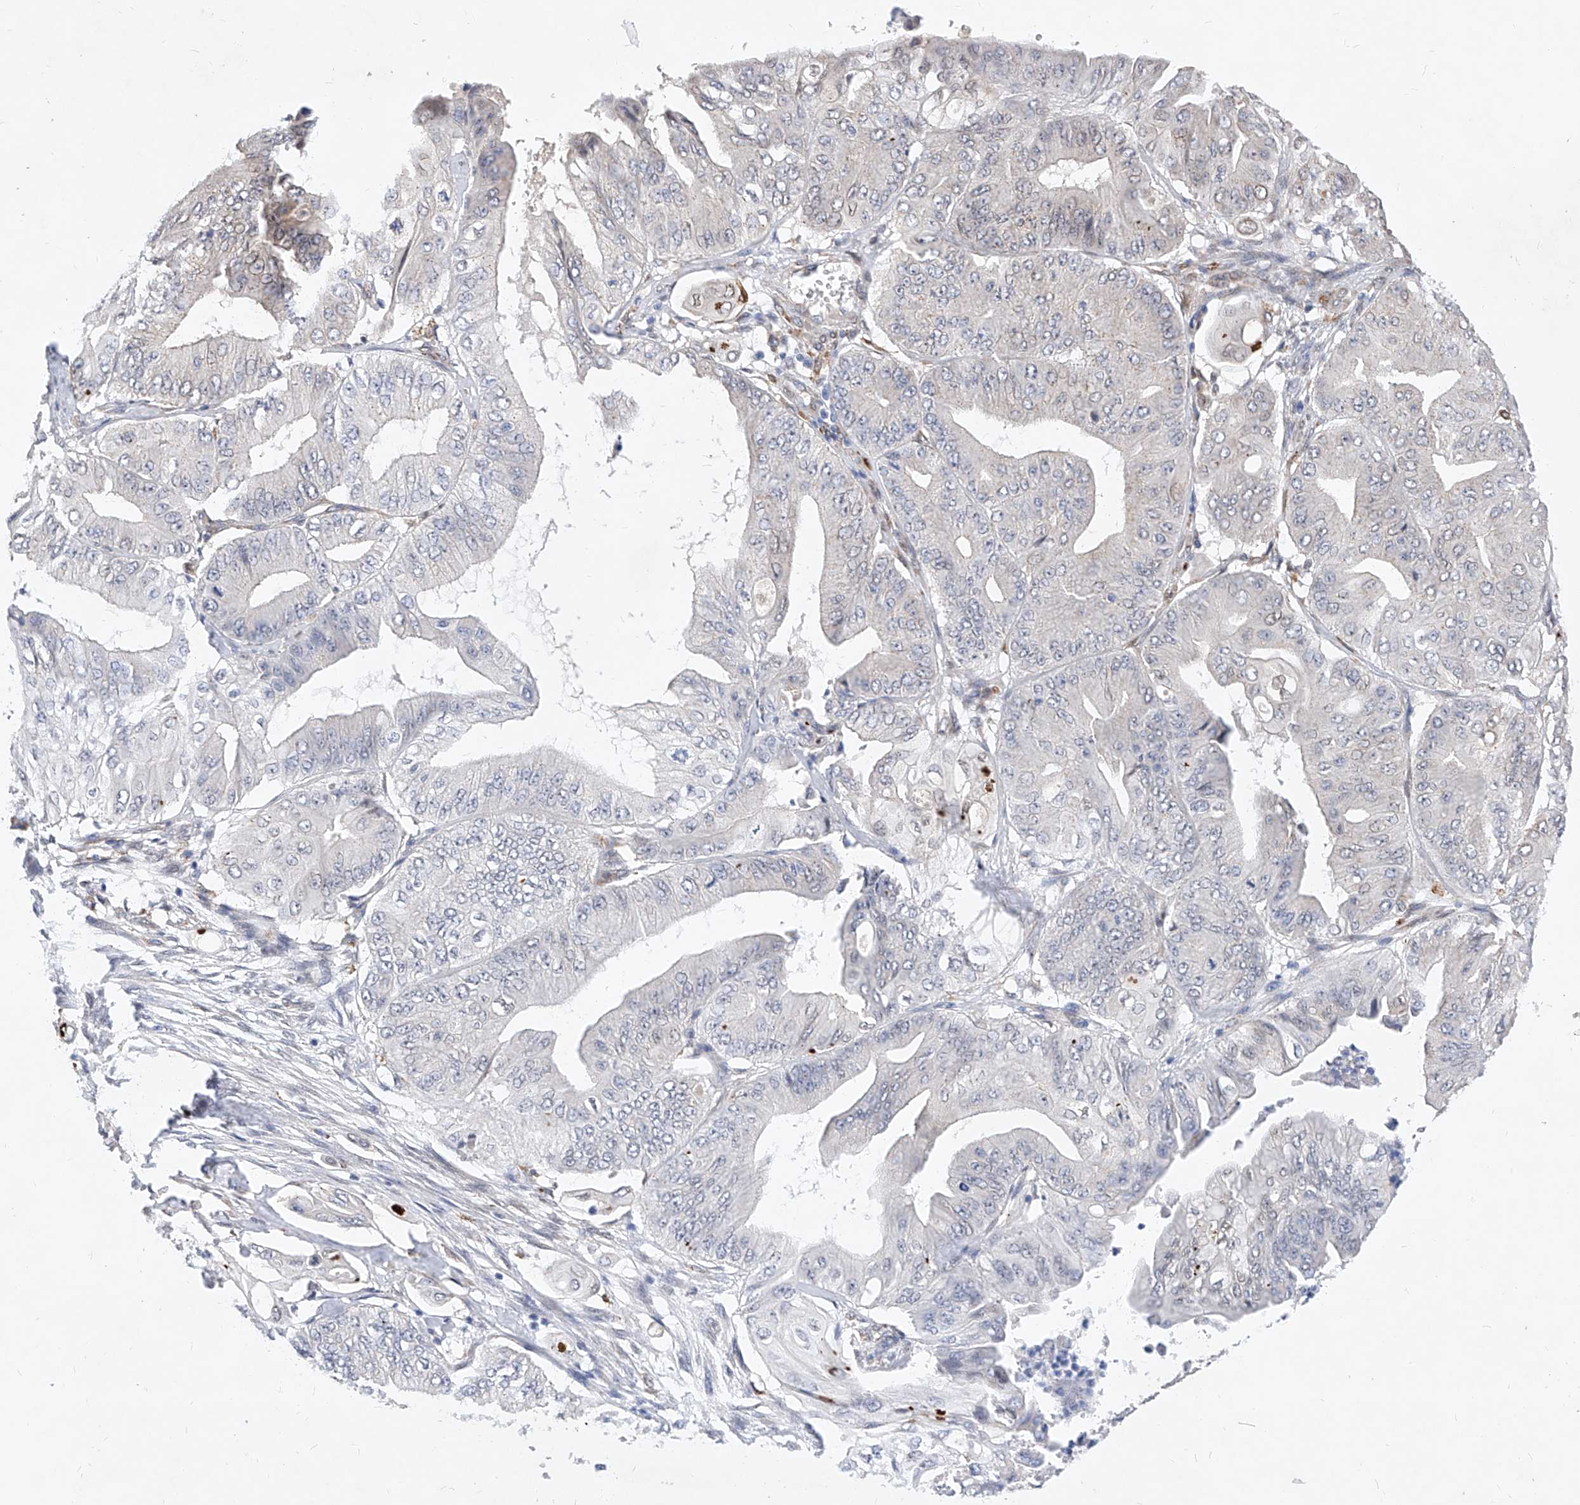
{"staining": {"intensity": "weak", "quantity": "<25%", "location": "cytoplasmic/membranous,nuclear"}, "tissue": "pancreatic cancer", "cell_type": "Tumor cells", "image_type": "cancer", "snomed": [{"axis": "morphology", "description": "Adenocarcinoma, NOS"}, {"axis": "topography", "description": "Pancreas"}], "caption": "DAB (3,3'-diaminobenzidine) immunohistochemical staining of human adenocarcinoma (pancreatic) displays no significant positivity in tumor cells.", "gene": "MX2", "patient": {"sex": "female", "age": 77}}